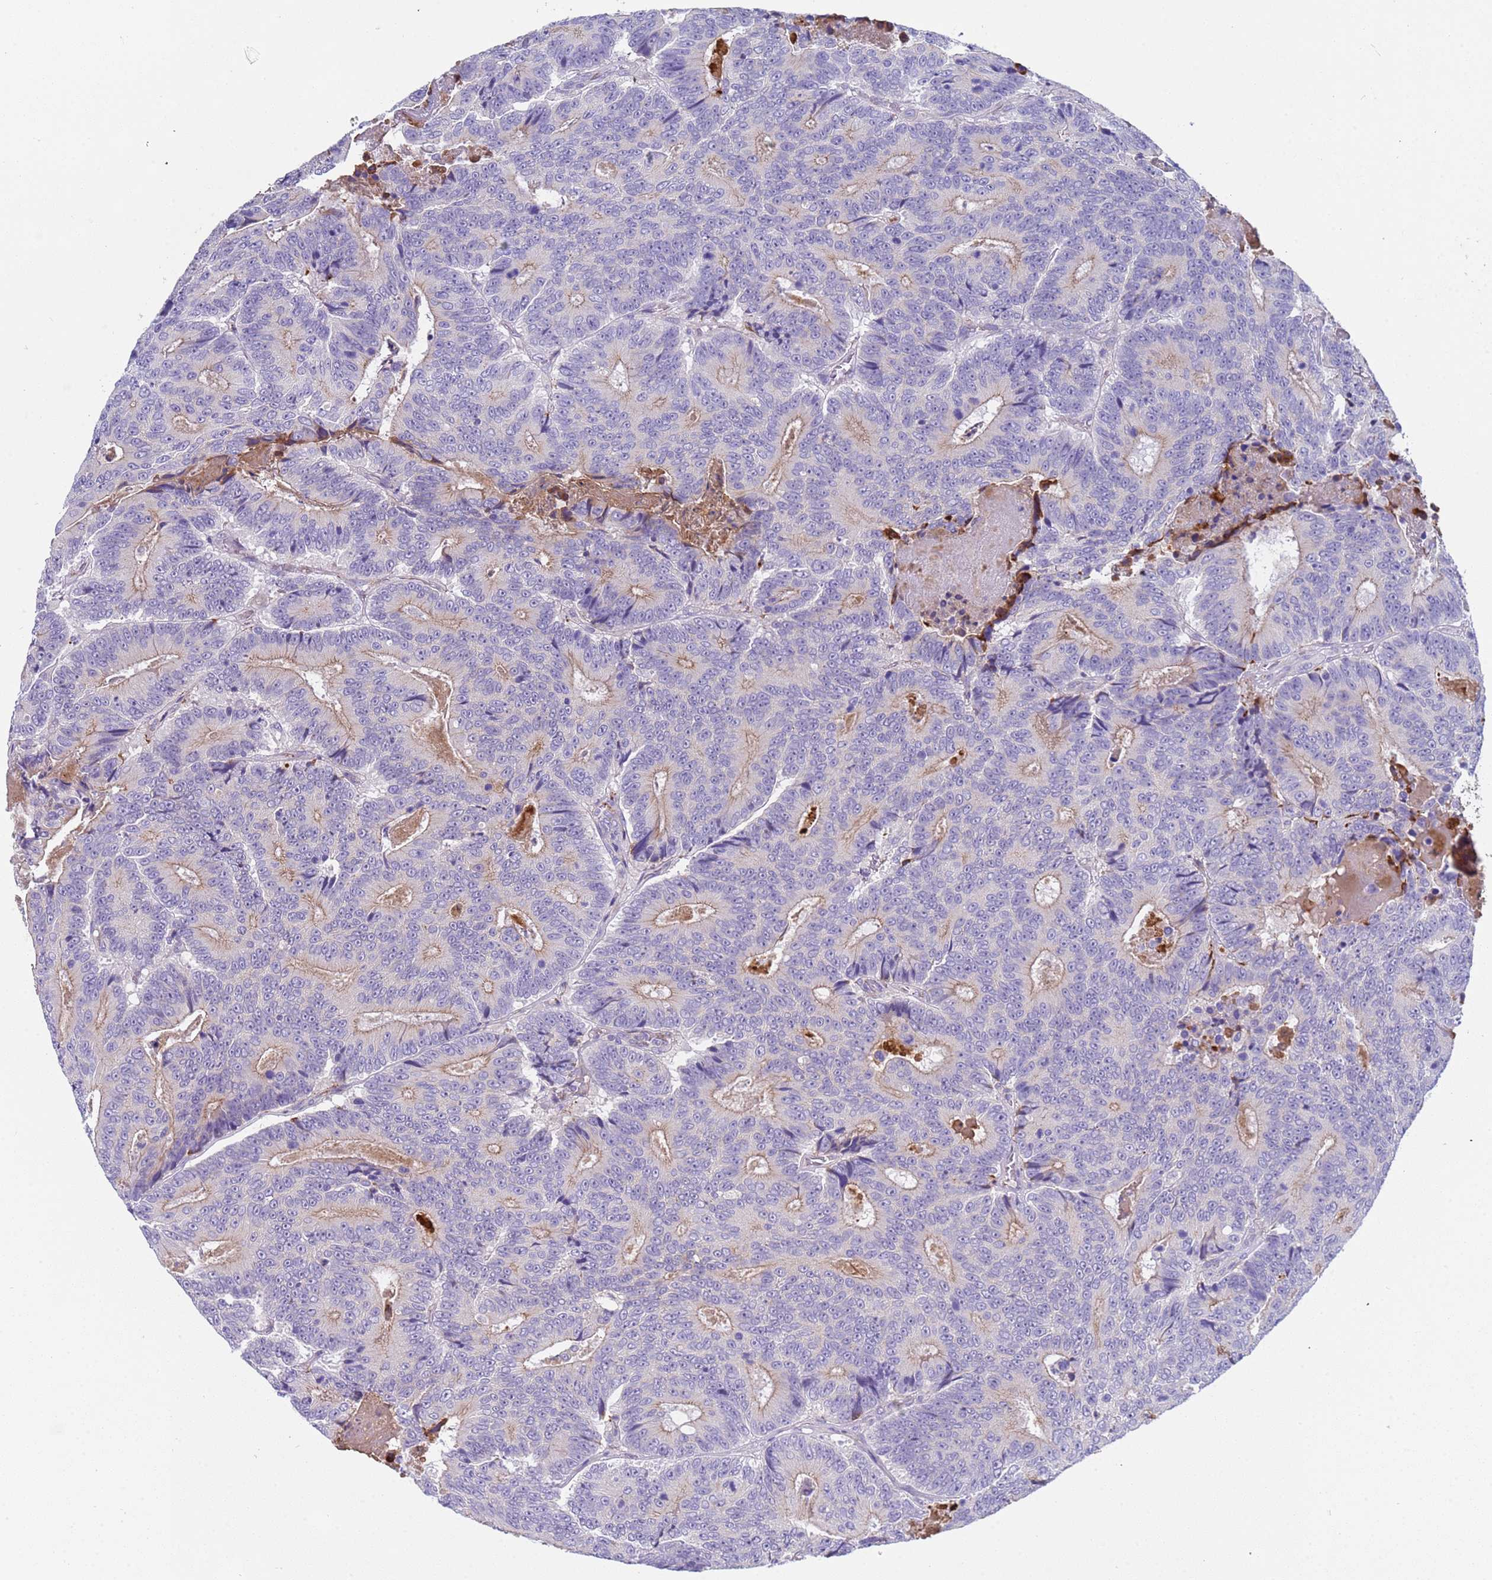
{"staining": {"intensity": "weak", "quantity": "<25%", "location": "cytoplasmic/membranous"}, "tissue": "colorectal cancer", "cell_type": "Tumor cells", "image_type": "cancer", "snomed": [{"axis": "morphology", "description": "Adenocarcinoma, NOS"}, {"axis": "topography", "description": "Colon"}], "caption": "Protein analysis of adenocarcinoma (colorectal) displays no significant positivity in tumor cells. Nuclei are stained in blue.", "gene": "C4orf46", "patient": {"sex": "male", "age": 83}}